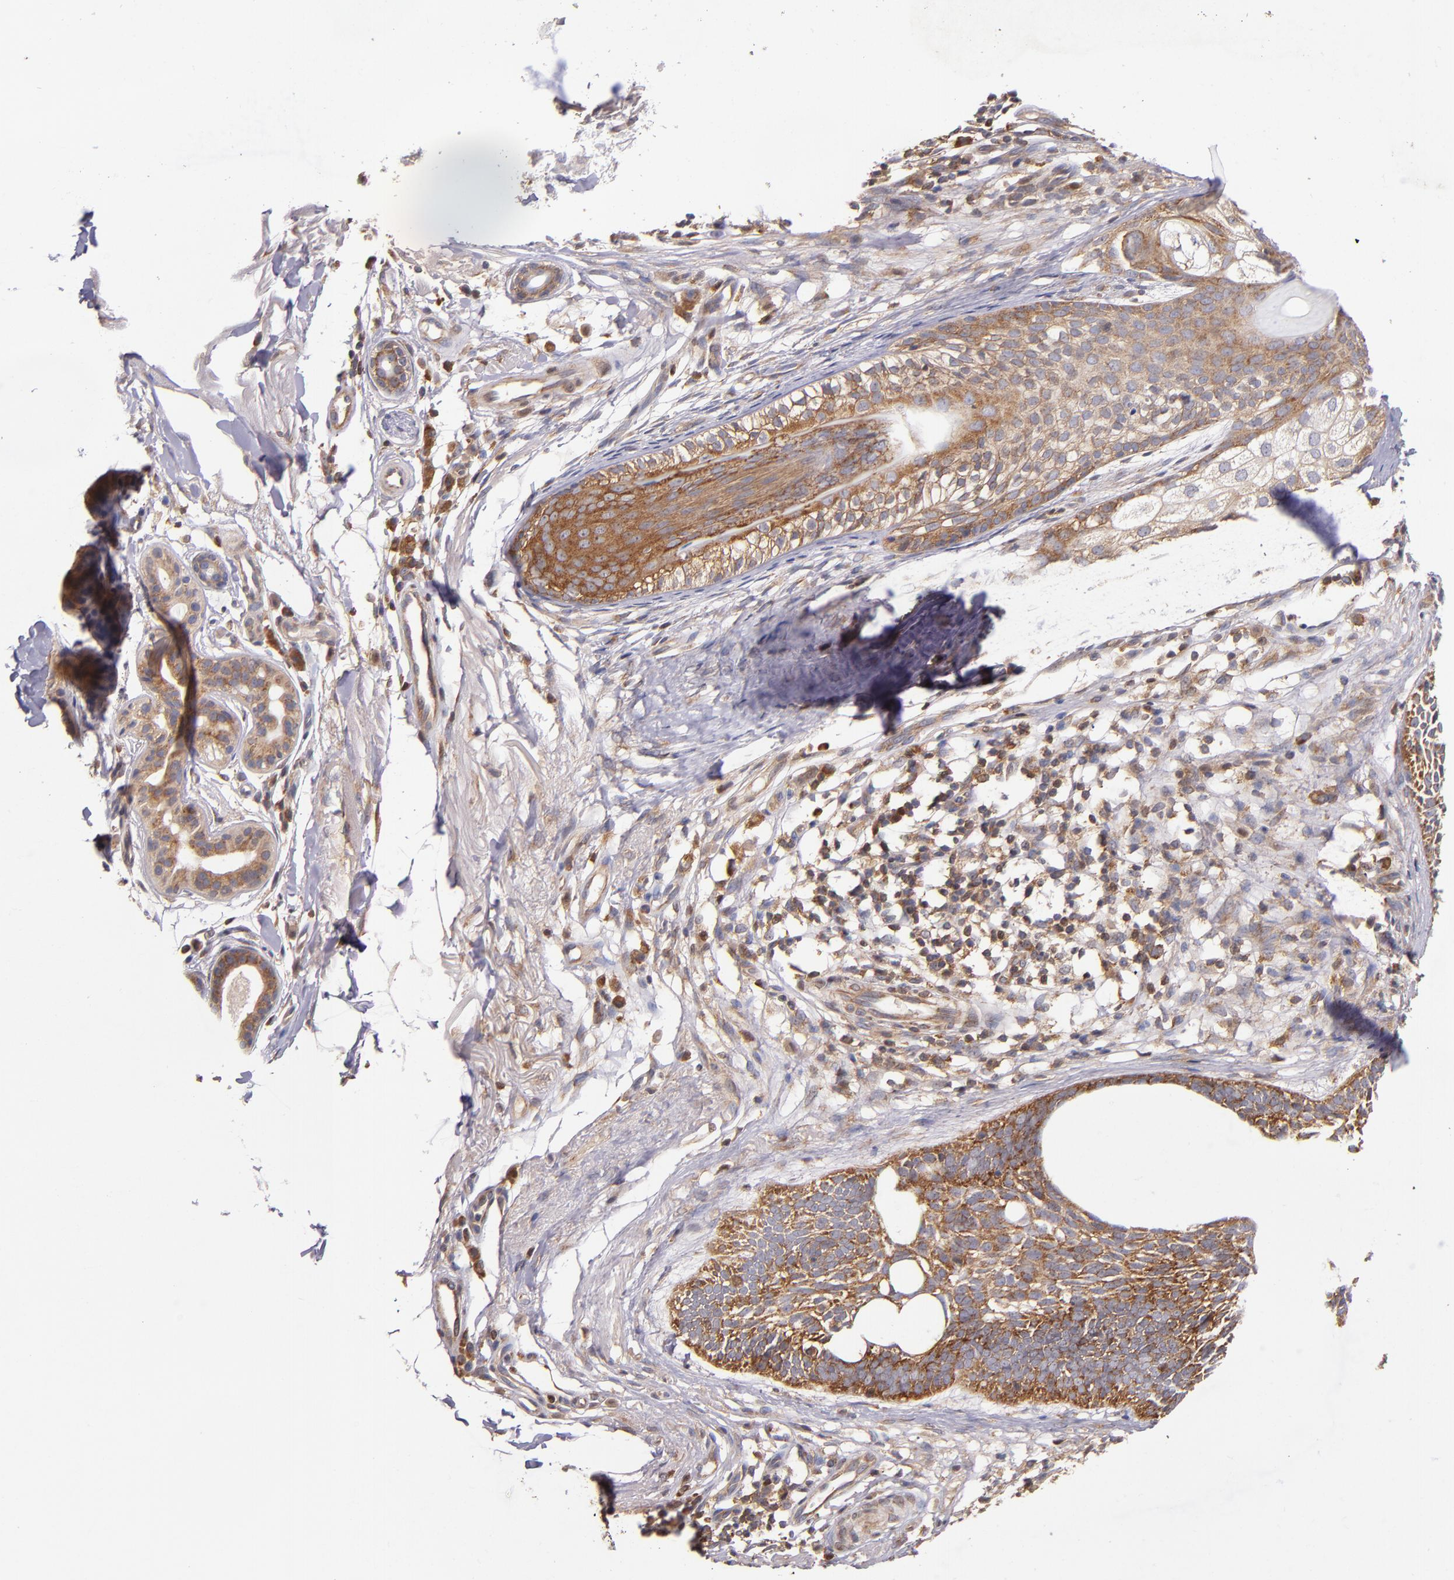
{"staining": {"intensity": "moderate", "quantity": ">75%", "location": "cytoplasmic/membranous"}, "tissue": "skin cancer", "cell_type": "Tumor cells", "image_type": "cancer", "snomed": [{"axis": "morphology", "description": "Basal cell carcinoma"}, {"axis": "topography", "description": "Skin"}], "caption": "Immunohistochemical staining of skin cancer (basal cell carcinoma) reveals moderate cytoplasmic/membranous protein positivity in approximately >75% of tumor cells.", "gene": "EIF4ENIF1", "patient": {"sex": "male", "age": 74}}